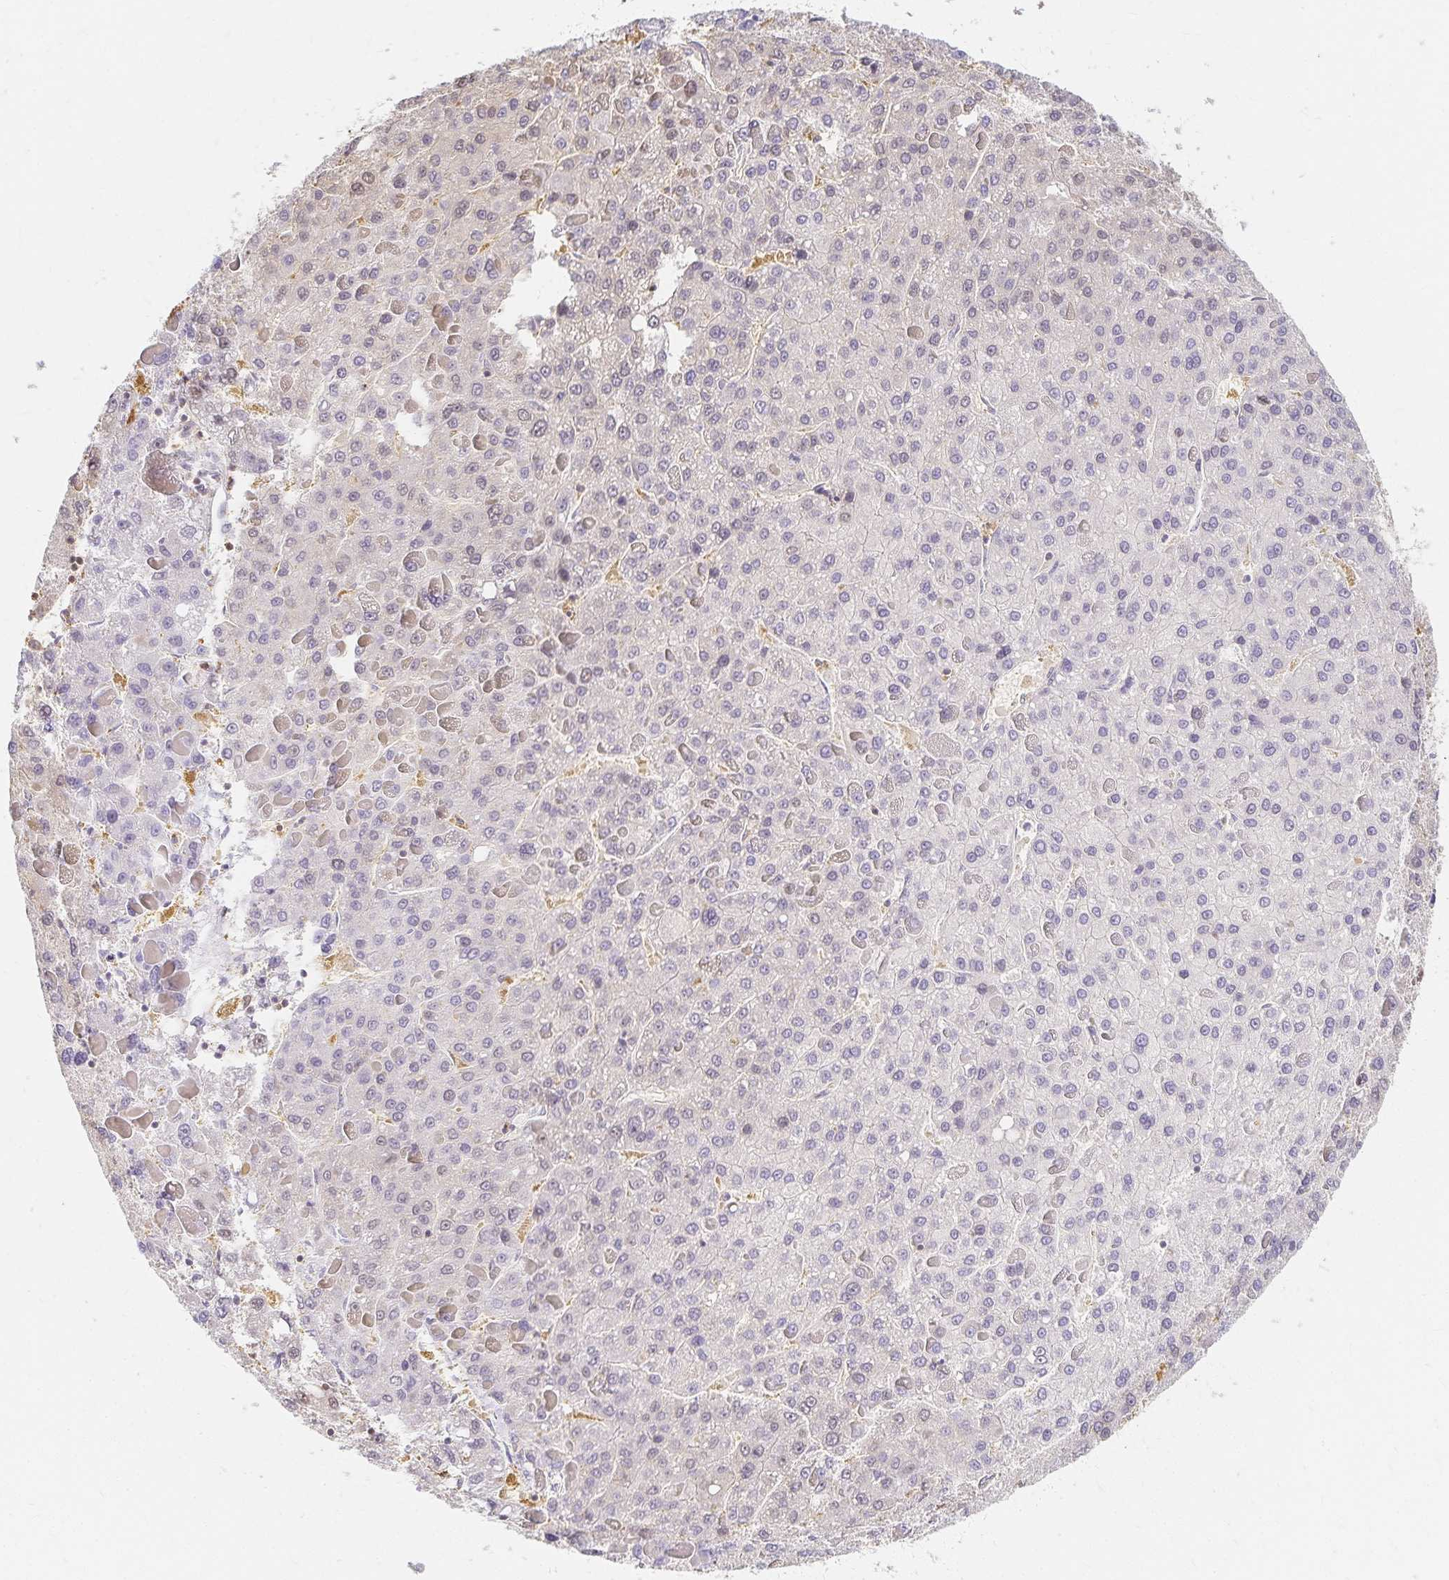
{"staining": {"intensity": "negative", "quantity": "none", "location": "none"}, "tissue": "liver cancer", "cell_type": "Tumor cells", "image_type": "cancer", "snomed": [{"axis": "morphology", "description": "Carcinoma, Hepatocellular, NOS"}, {"axis": "topography", "description": "Liver"}], "caption": "Human liver cancer stained for a protein using IHC exhibits no staining in tumor cells.", "gene": "AZGP1", "patient": {"sex": "female", "age": 82}}